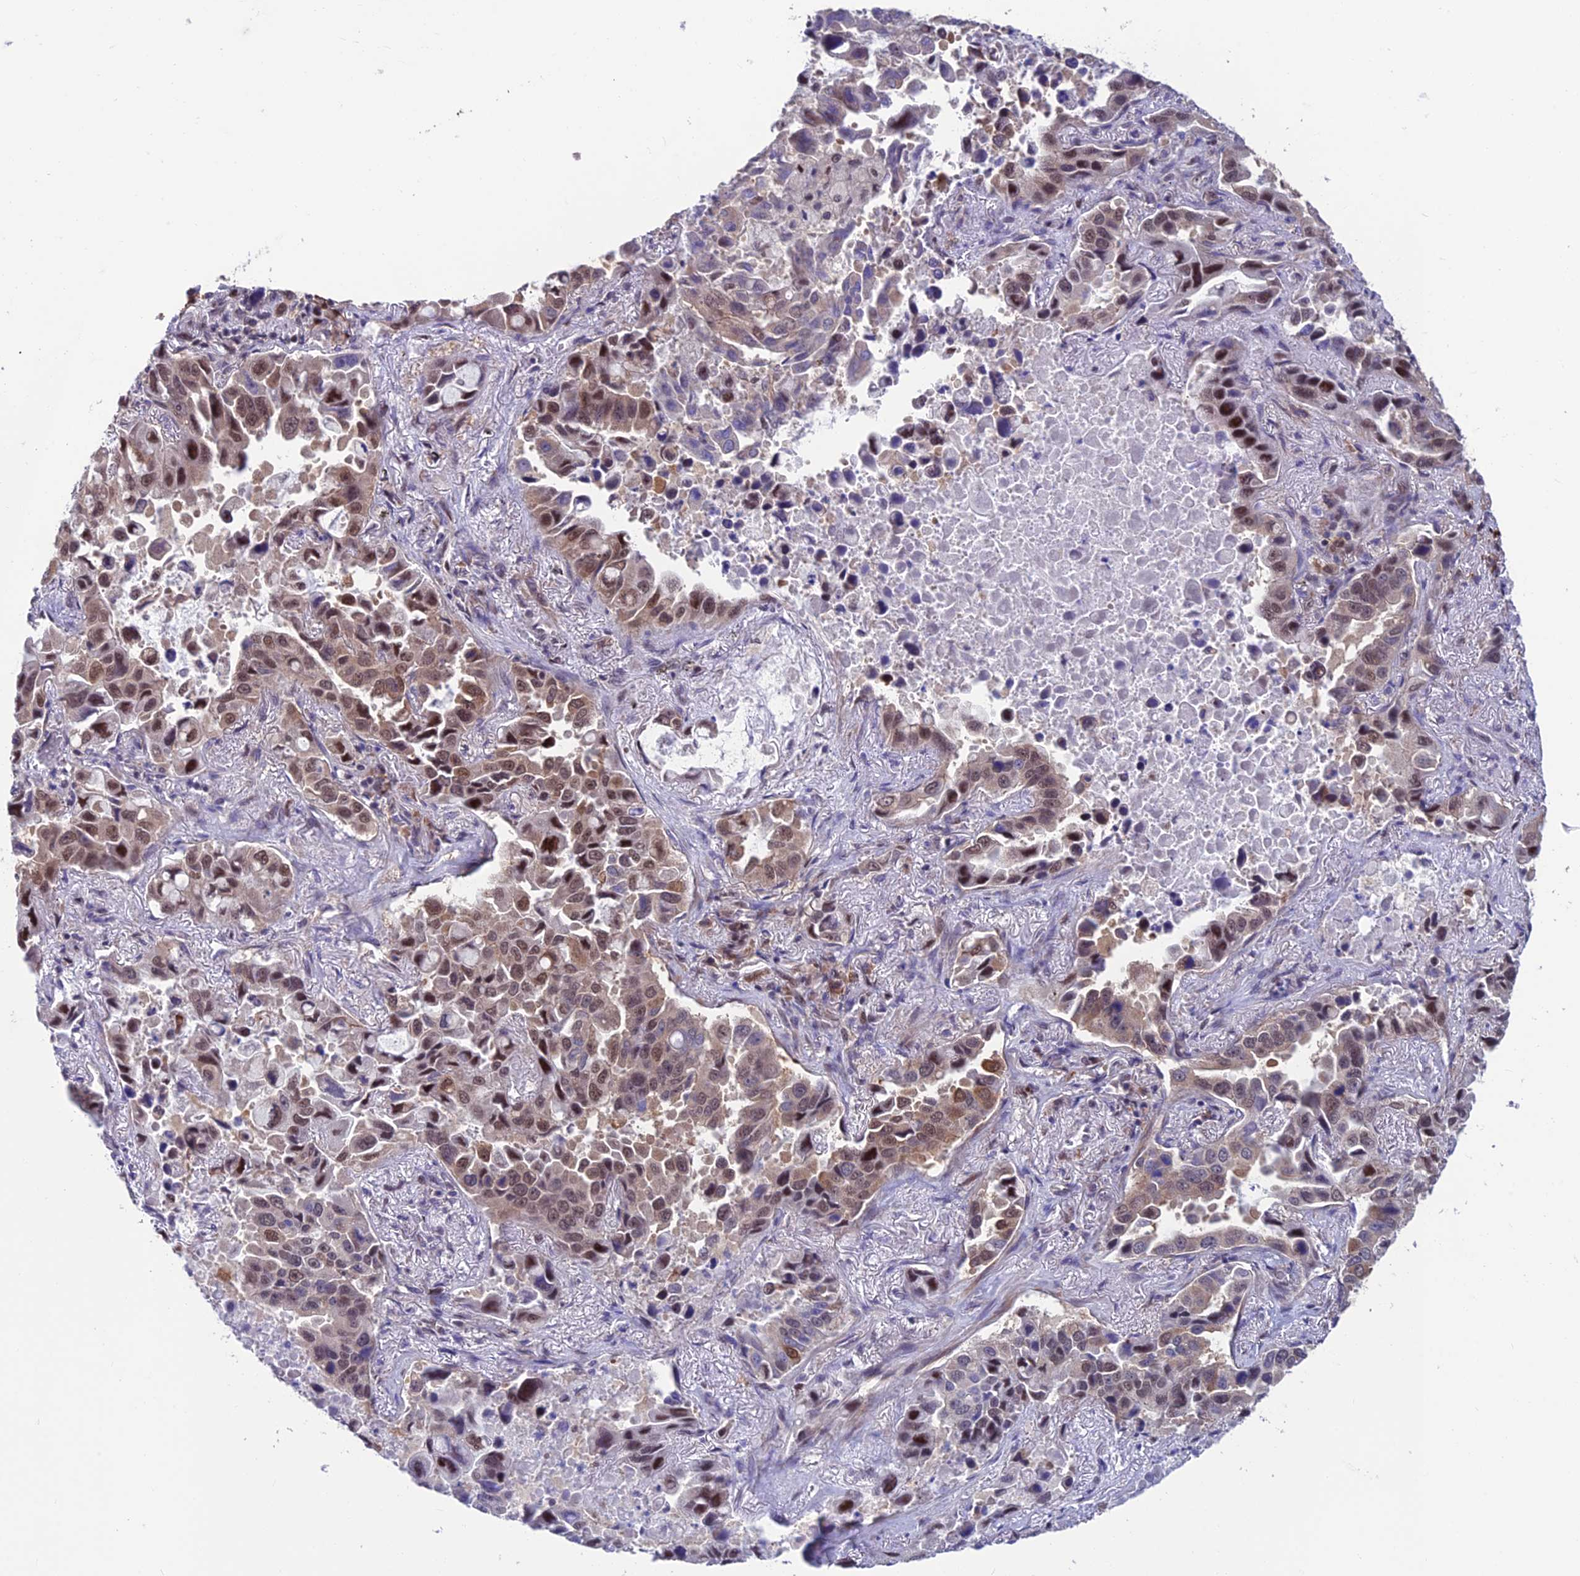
{"staining": {"intensity": "moderate", "quantity": "25%-75%", "location": "cytoplasmic/membranous,nuclear"}, "tissue": "lung cancer", "cell_type": "Tumor cells", "image_type": "cancer", "snomed": [{"axis": "morphology", "description": "Adenocarcinoma, NOS"}, {"axis": "topography", "description": "Lung"}], "caption": "Adenocarcinoma (lung) stained for a protein (brown) reveals moderate cytoplasmic/membranous and nuclear positive staining in about 25%-75% of tumor cells.", "gene": "KIAA1191", "patient": {"sex": "male", "age": 64}}